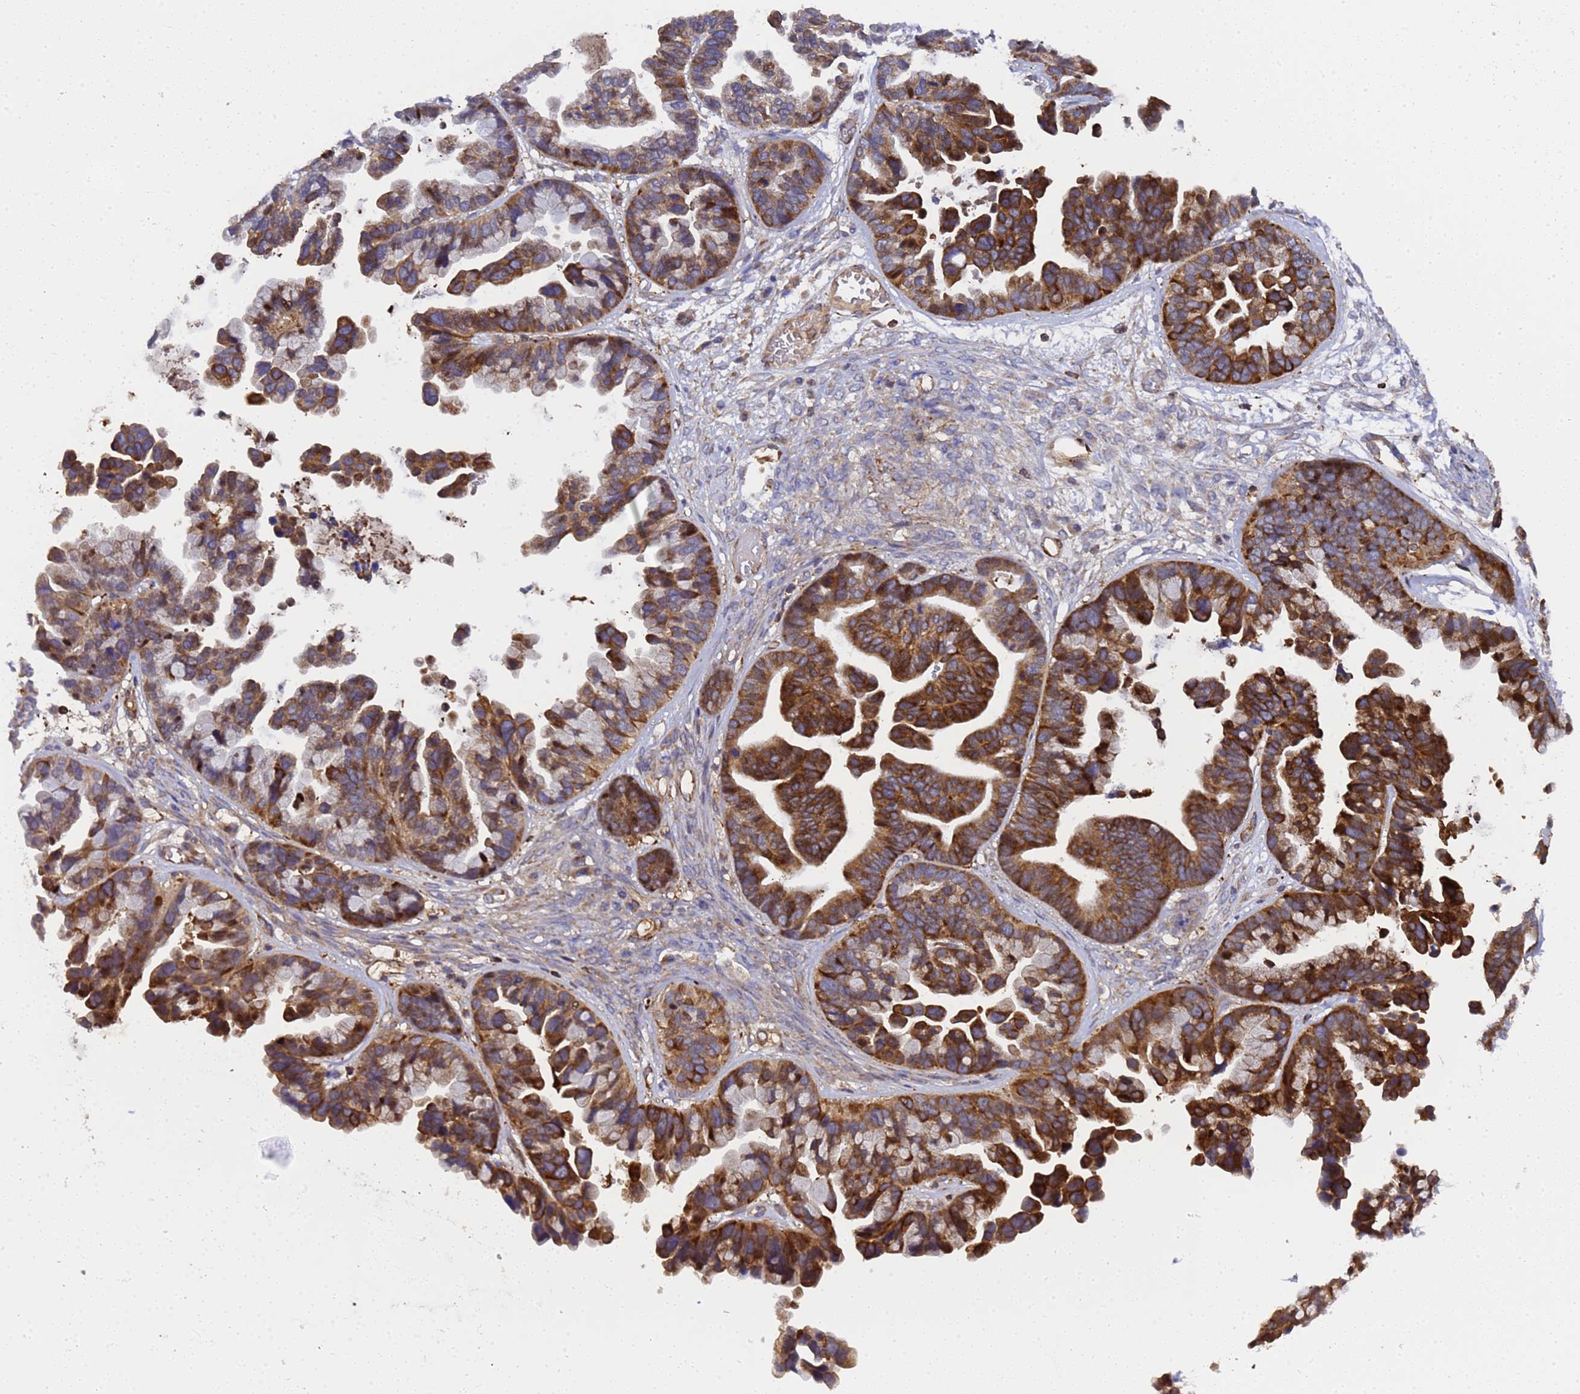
{"staining": {"intensity": "strong", "quantity": ">75%", "location": "cytoplasmic/membranous"}, "tissue": "ovarian cancer", "cell_type": "Tumor cells", "image_type": "cancer", "snomed": [{"axis": "morphology", "description": "Cystadenocarcinoma, serous, NOS"}, {"axis": "topography", "description": "Ovary"}], "caption": "Immunohistochemistry photomicrograph of human ovarian cancer stained for a protein (brown), which reveals high levels of strong cytoplasmic/membranous staining in approximately >75% of tumor cells.", "gene": "MOCS1", "patient": {"sex": "female", "age": 56}}